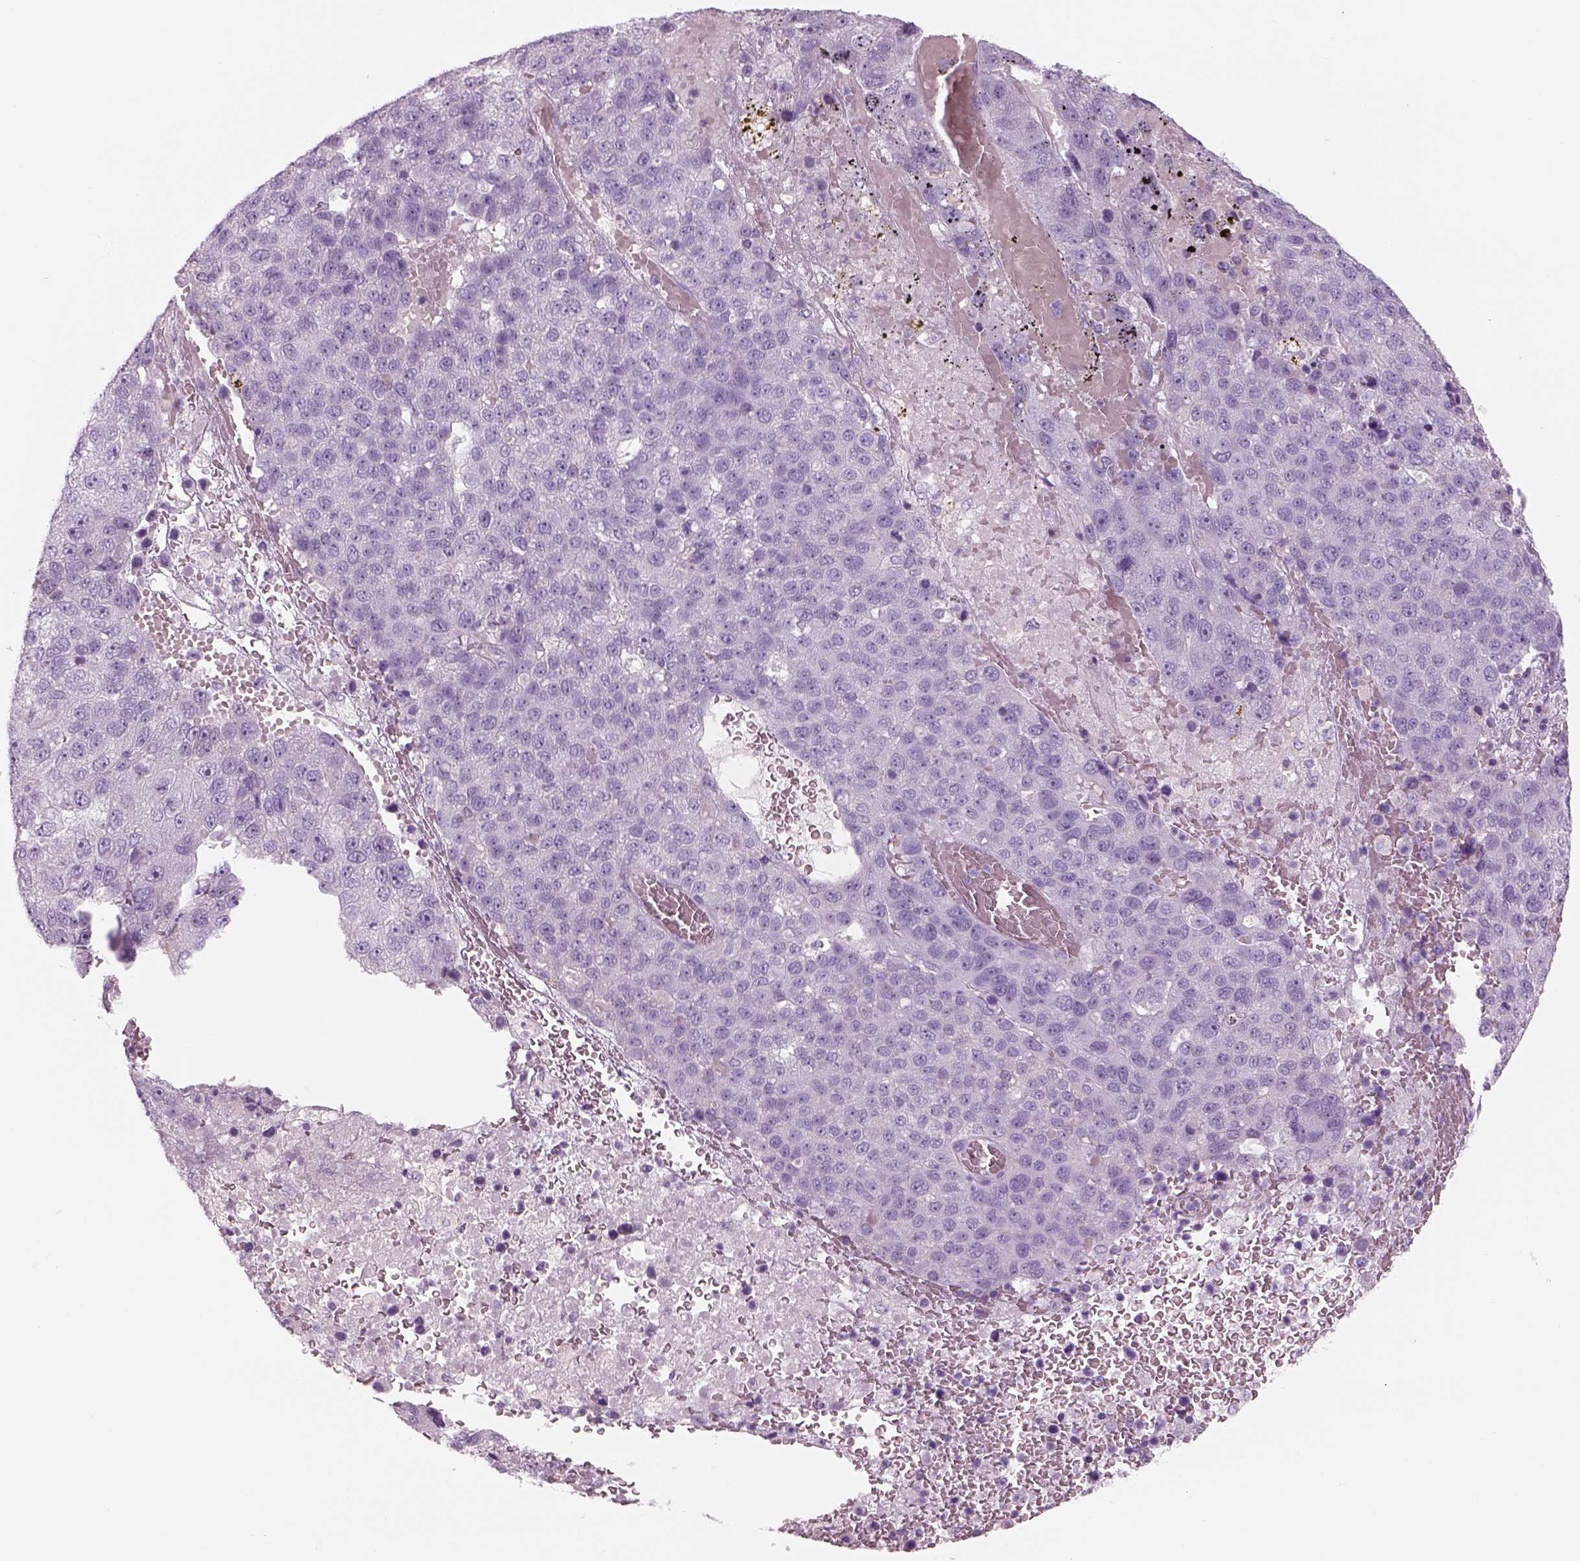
{"staining": {"intensity": "negative", "quantity": "none", "location": "none"}, "tissue": "pancreatic cancer", "cell_type": "Tumor cells", "image_type": "cancer", "snomed": [{"axis": "morphology", "description": "Adenocarcinoma, NOS"}, {"axis": "topography", "description": "Pancreas"}], "caption": "IHC micrograph of human adenocarcinoma (pancreatic) stained for a protein (brown), which shows no positivity in tumor cells. (Stains: DAB (3,3'-diaminobenzidine) immunohistochemistry (IHC) with hematoxylin counter stain, Microscopy: brightfield microscopy at high magnification).", "gene": "GAS2L2", "patient": {"sex": "female", "age": 61}}